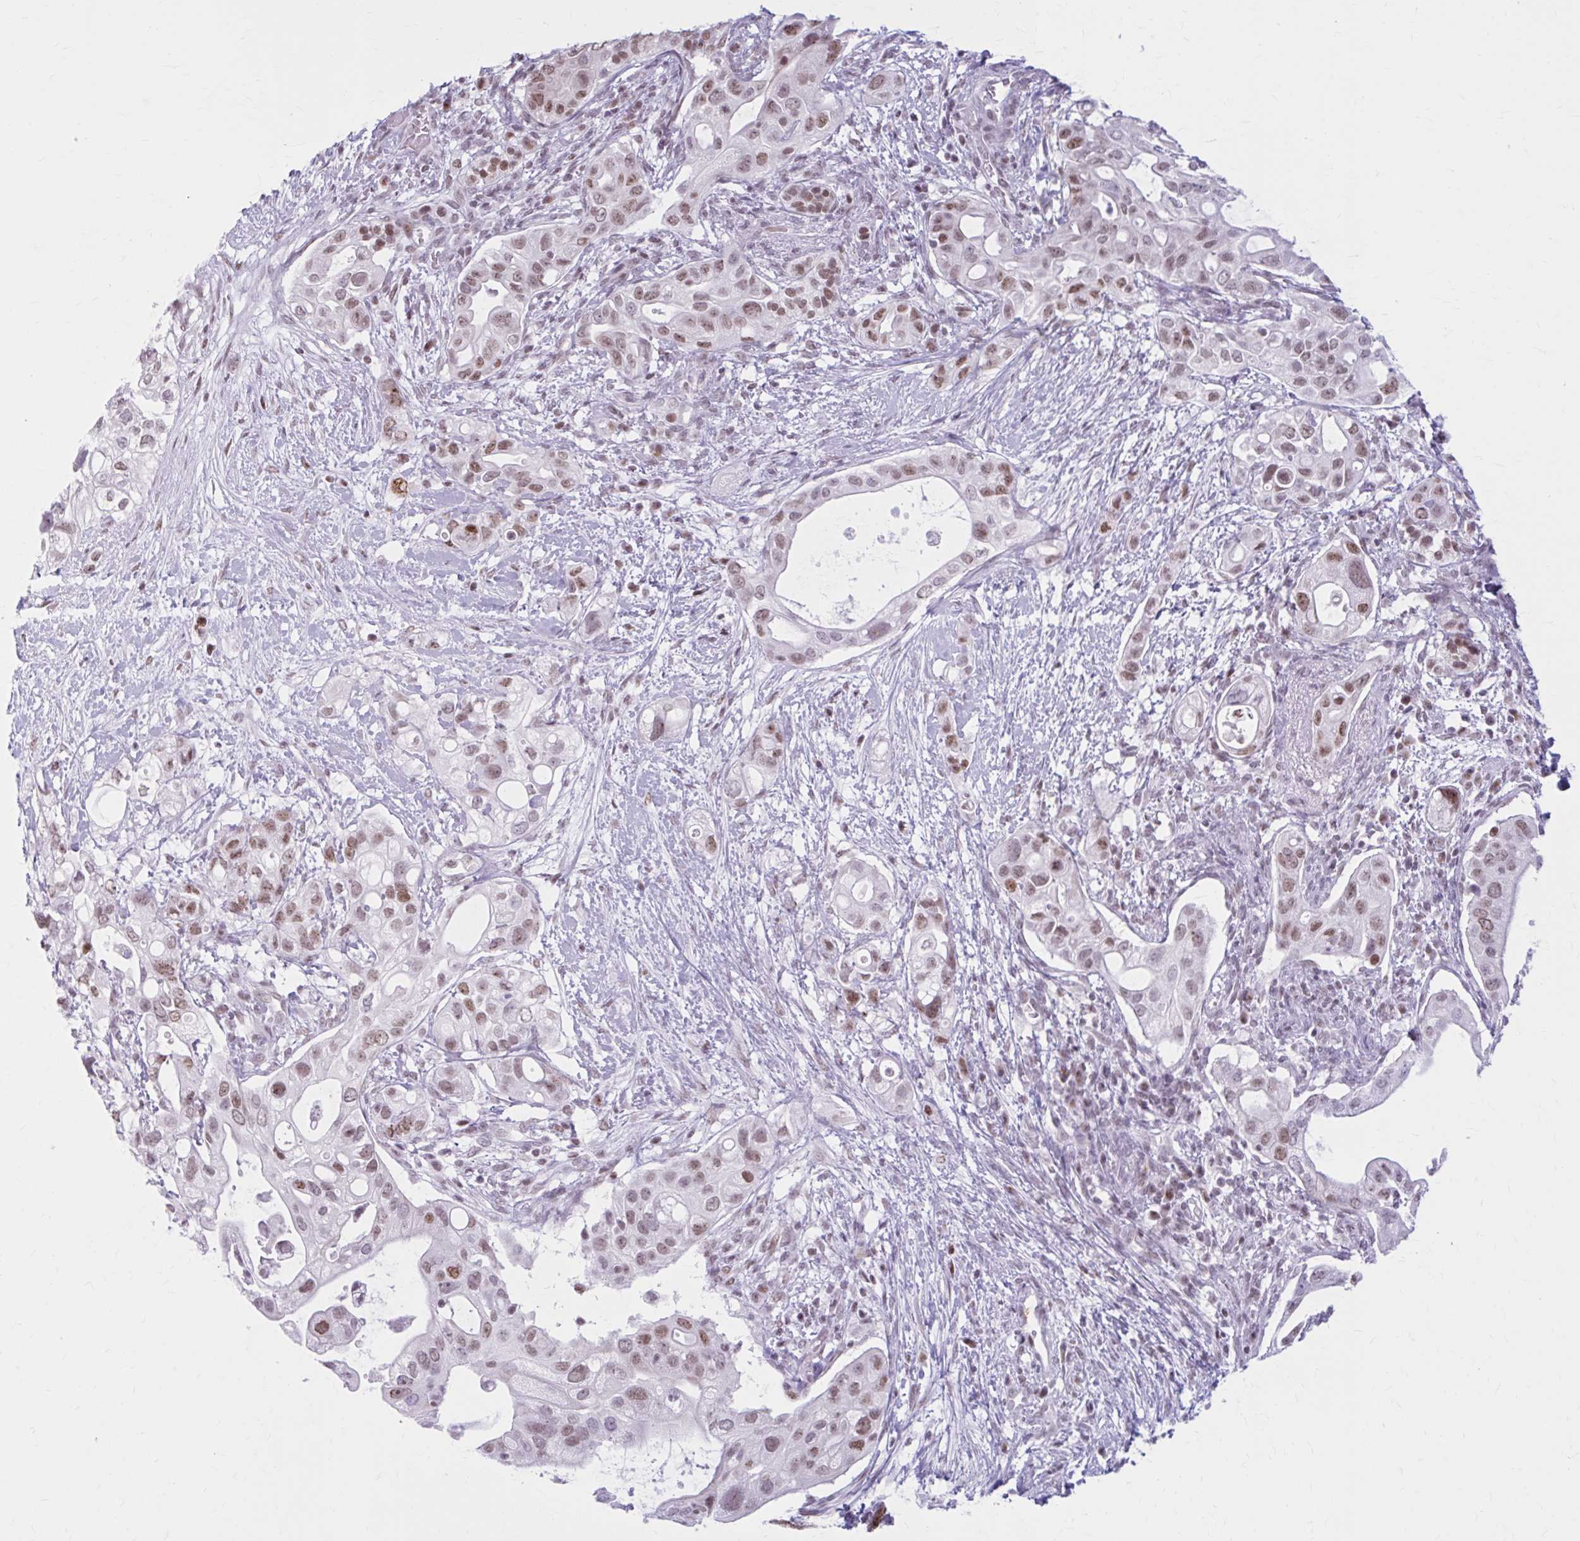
{"staining": {"intensity": "moderate", "quantity": ">75%", "location": "nuclear"}, "tissue": "pancreatic cancer", "cell_type": "Tumor cells", "image_type": "cancer", "snomed": [{"axis": "morphology", "description": "Adenocarcinoma, NOS"}, {"axis": "topography", "description": "Pancreas"}], "caption": "A photomicrograph of human pancreatic cancer stained for a protein exhibits moderate nuclear brown staining in tumor cells.", "gene": "PABIR1", "patient": {"sex": "female", "age": 72}}